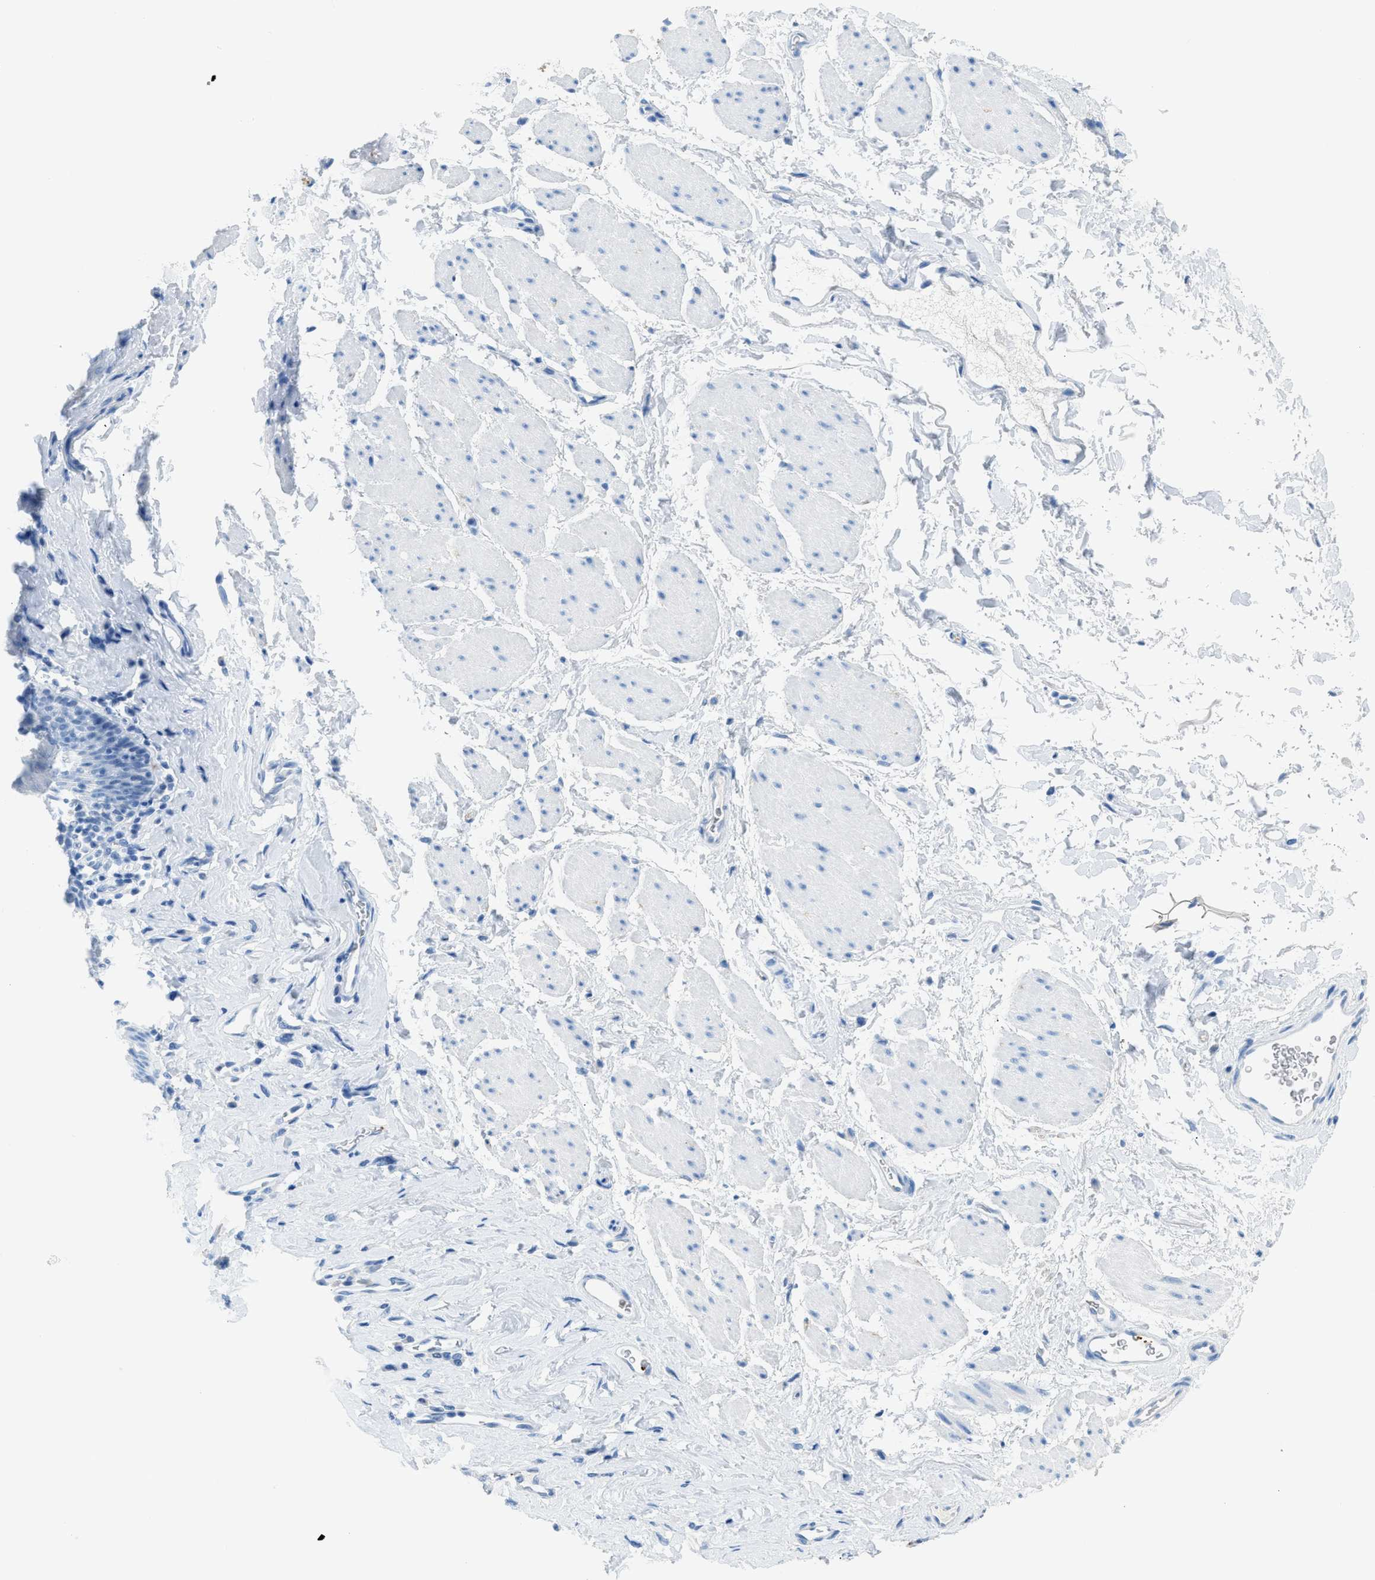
{"staining": {"intensity": "negative", "quantity": "none", "location": "none"}, "tissue": "esophagus", "cell_type": "Squamous epithelial cells", "image_type": "normal", "snomed": [{"axis": "morphology", "description": "Normal tissue, NOS"}, {"axis": "topography", "description": "Esophagus"}], "caption": "Immunohistochemistry photomicrograph of normal esophagus stained for a protein (brown), which exhibits no positivity in squamous epithelial cells. Nuclei are stained in blue.", "gene": "FAIM2", "patient": {"sex": "female", "age": 61}}